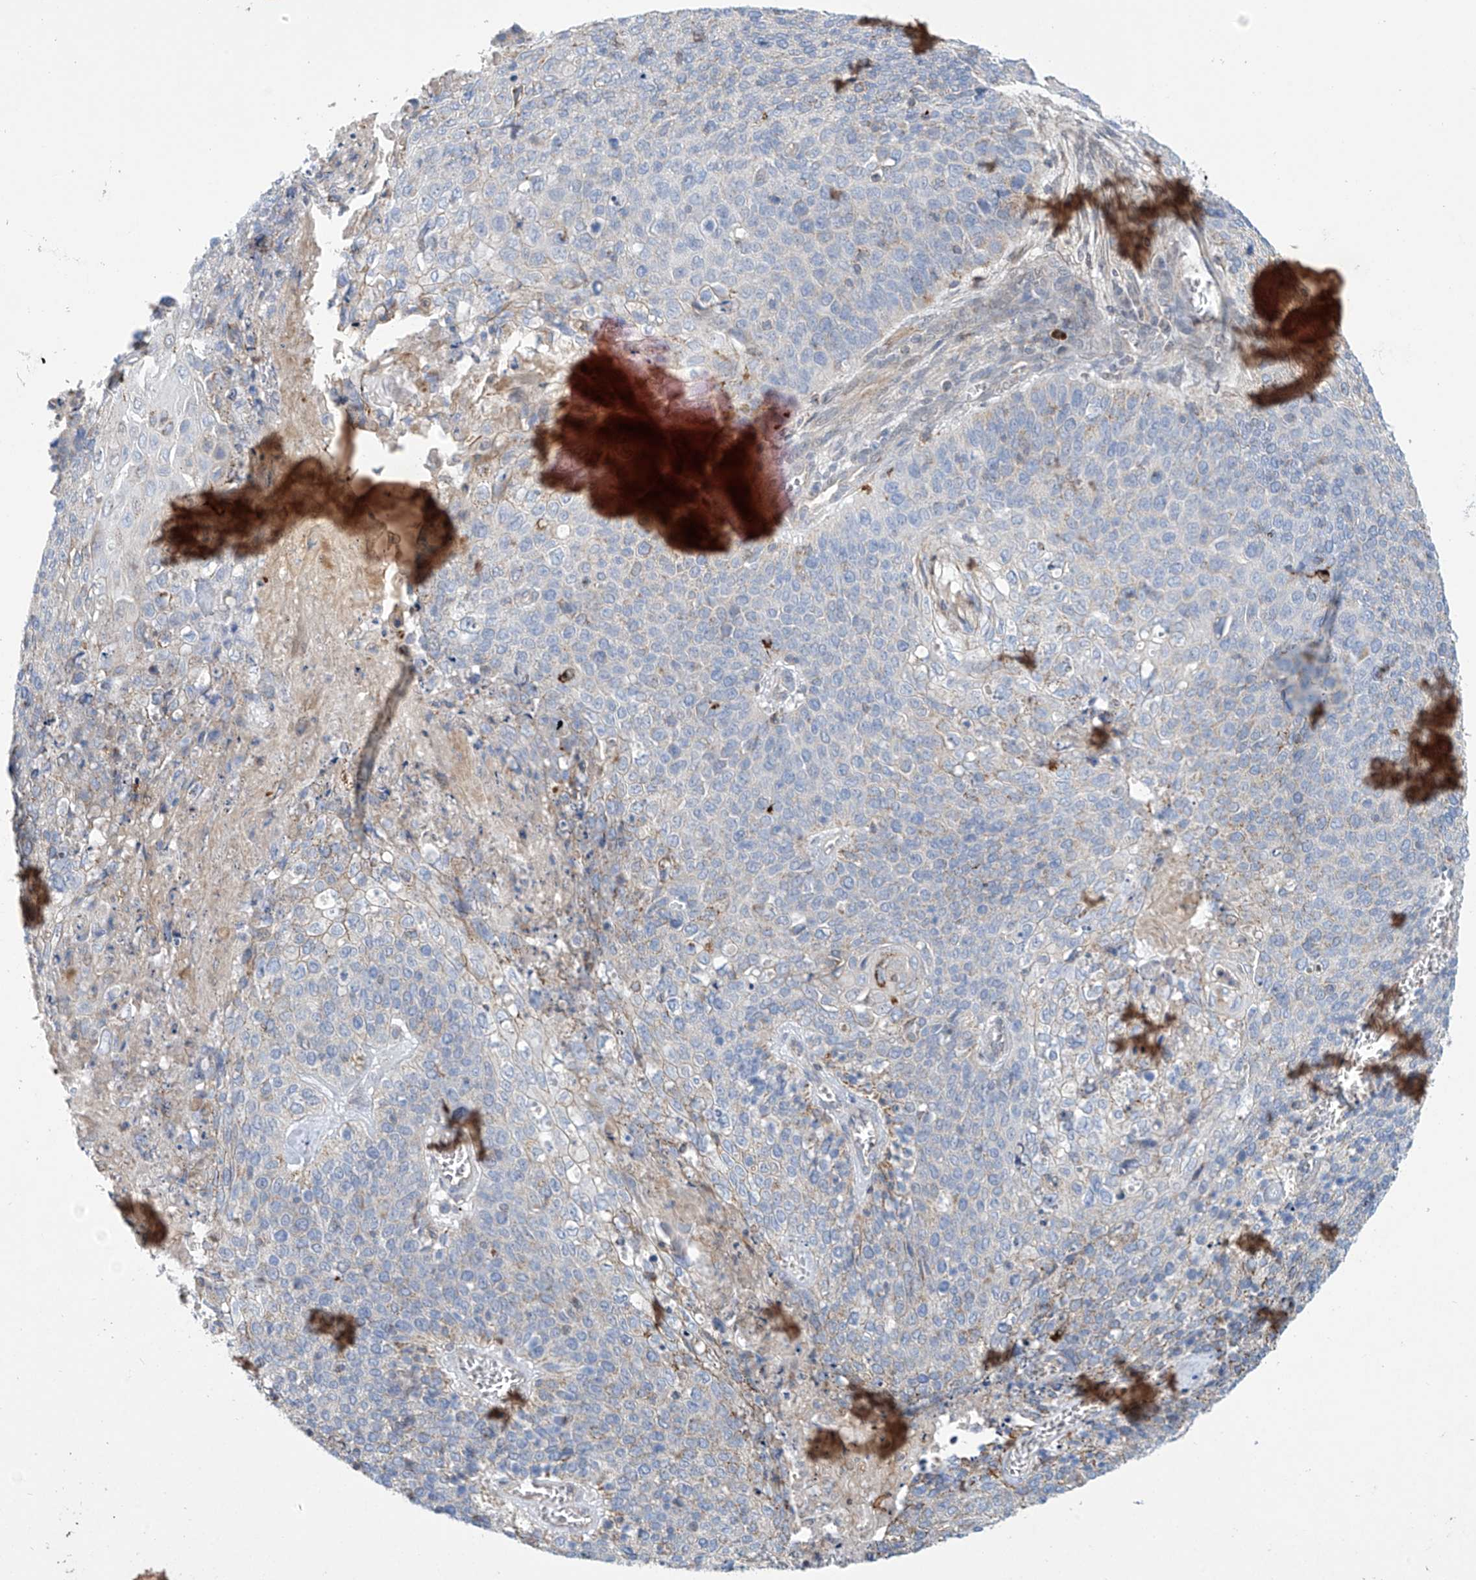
{"staining": {"intensity": "weak", "quantity": "<25%", "location": "cytoplasmic/membranous"}, "tissue": "cervical cancer", "cell_type": "Tumor cells", "image_type": "cancer", "snomed": [{"axis": "morphology", "description": "Squamous cell carcinoma, NOS"}, {"axis": "topography", "description": "Cervix"}], "caption": "IHC of human cervical cancer shows no expression in tumor cells.", "gene": "IBA57", "patient": {"sex": "female", "age": 39}}